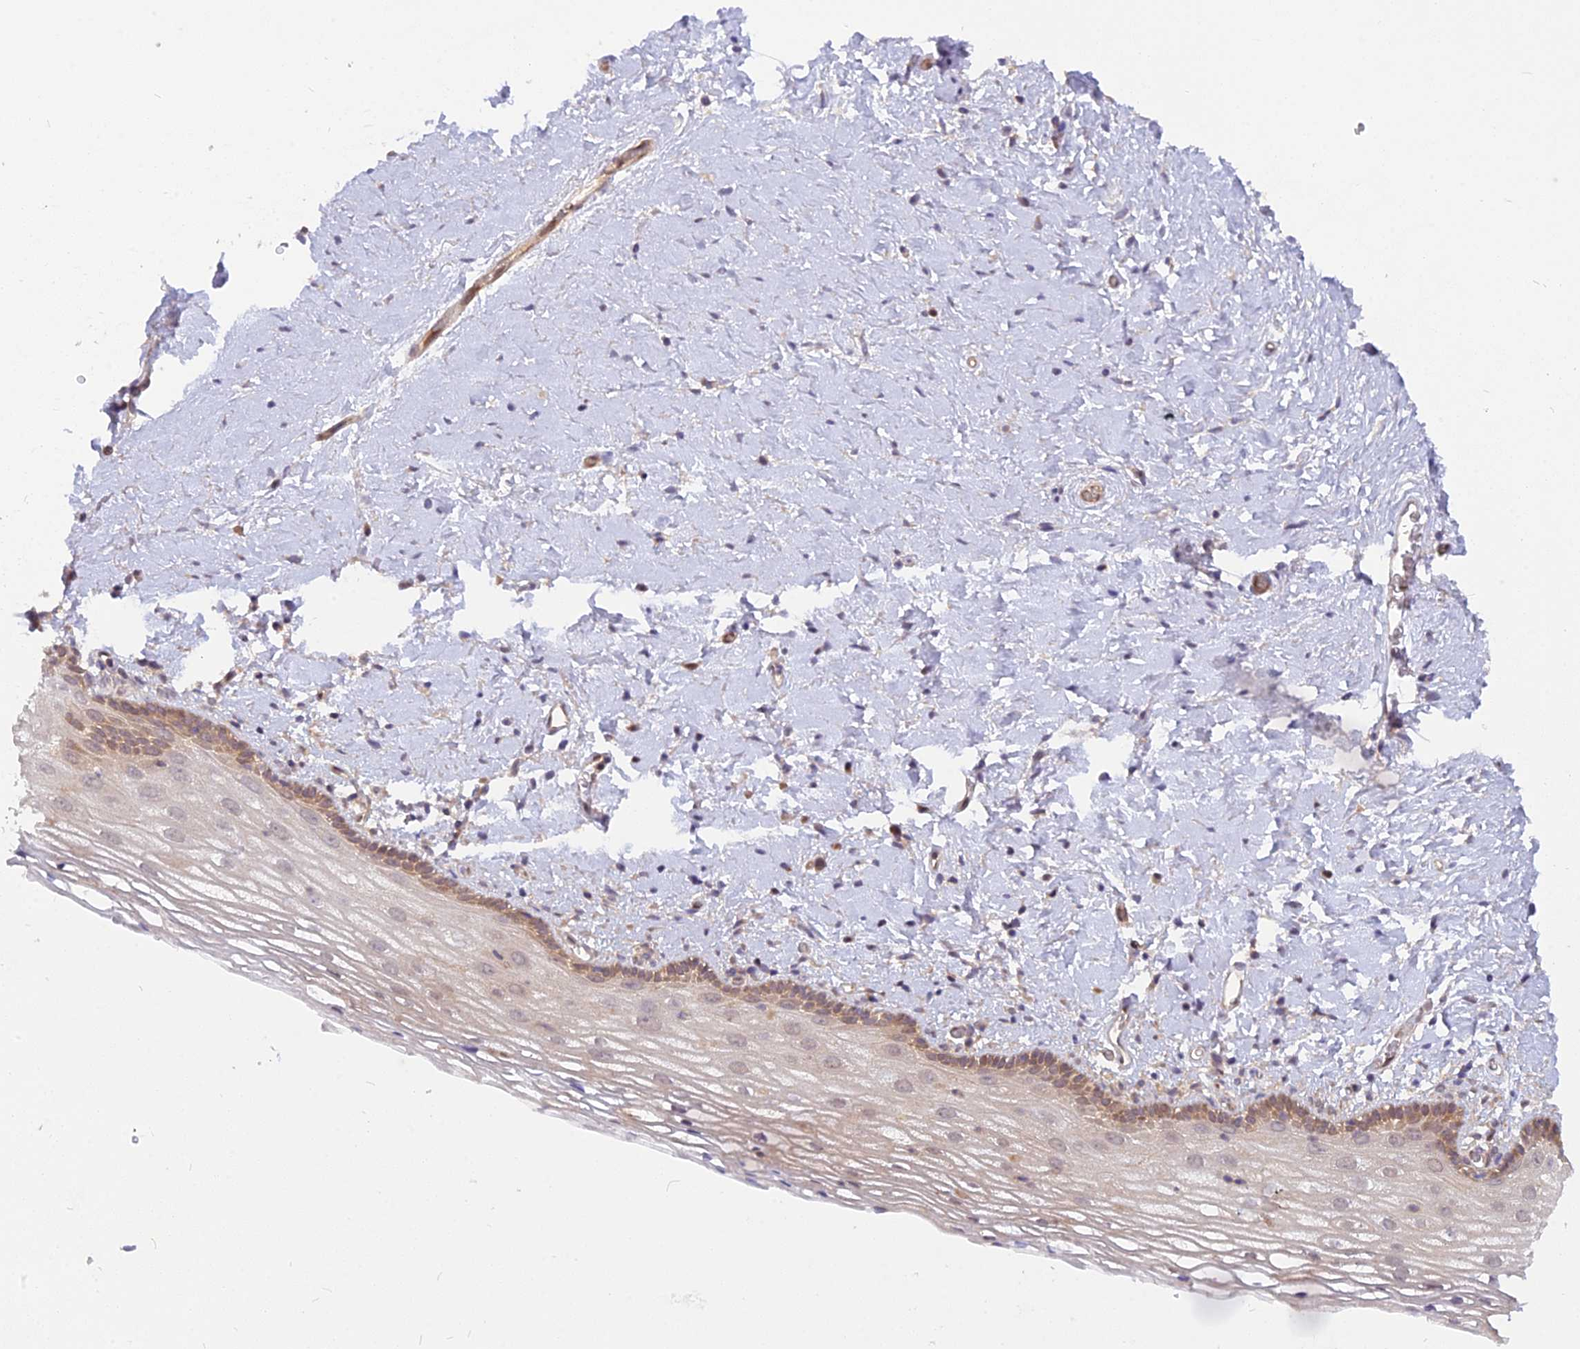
{"staining": {"intensity": "moderate", "quantity": "25%-75%", "location": "cytoplasmic/membranous,nuclear"}, "tissue": "vagina", "cell_type": "Squamous epithelial cells", "image_type": "normal", "snomed": [{"axis": "morphology", "description": "Normal tissue, NOS"}, {"axis": "morphology", "description": "Adenocarcinoma, NOS"}, {"axis": "topography", "description": "Rectum"}, {"axis": "topography", "description": "Vagina"}], "caption": "IHC photomicrograph of benign human vagina stained for a protein (brown), which displays medium levels of moderate cytoplasmic/membranous,nuclear positivity in approximately 25%-75% of squamous epithelial cells.", "gene": "ARL2BP", "patient": {"sex": "female", "age": 71}}